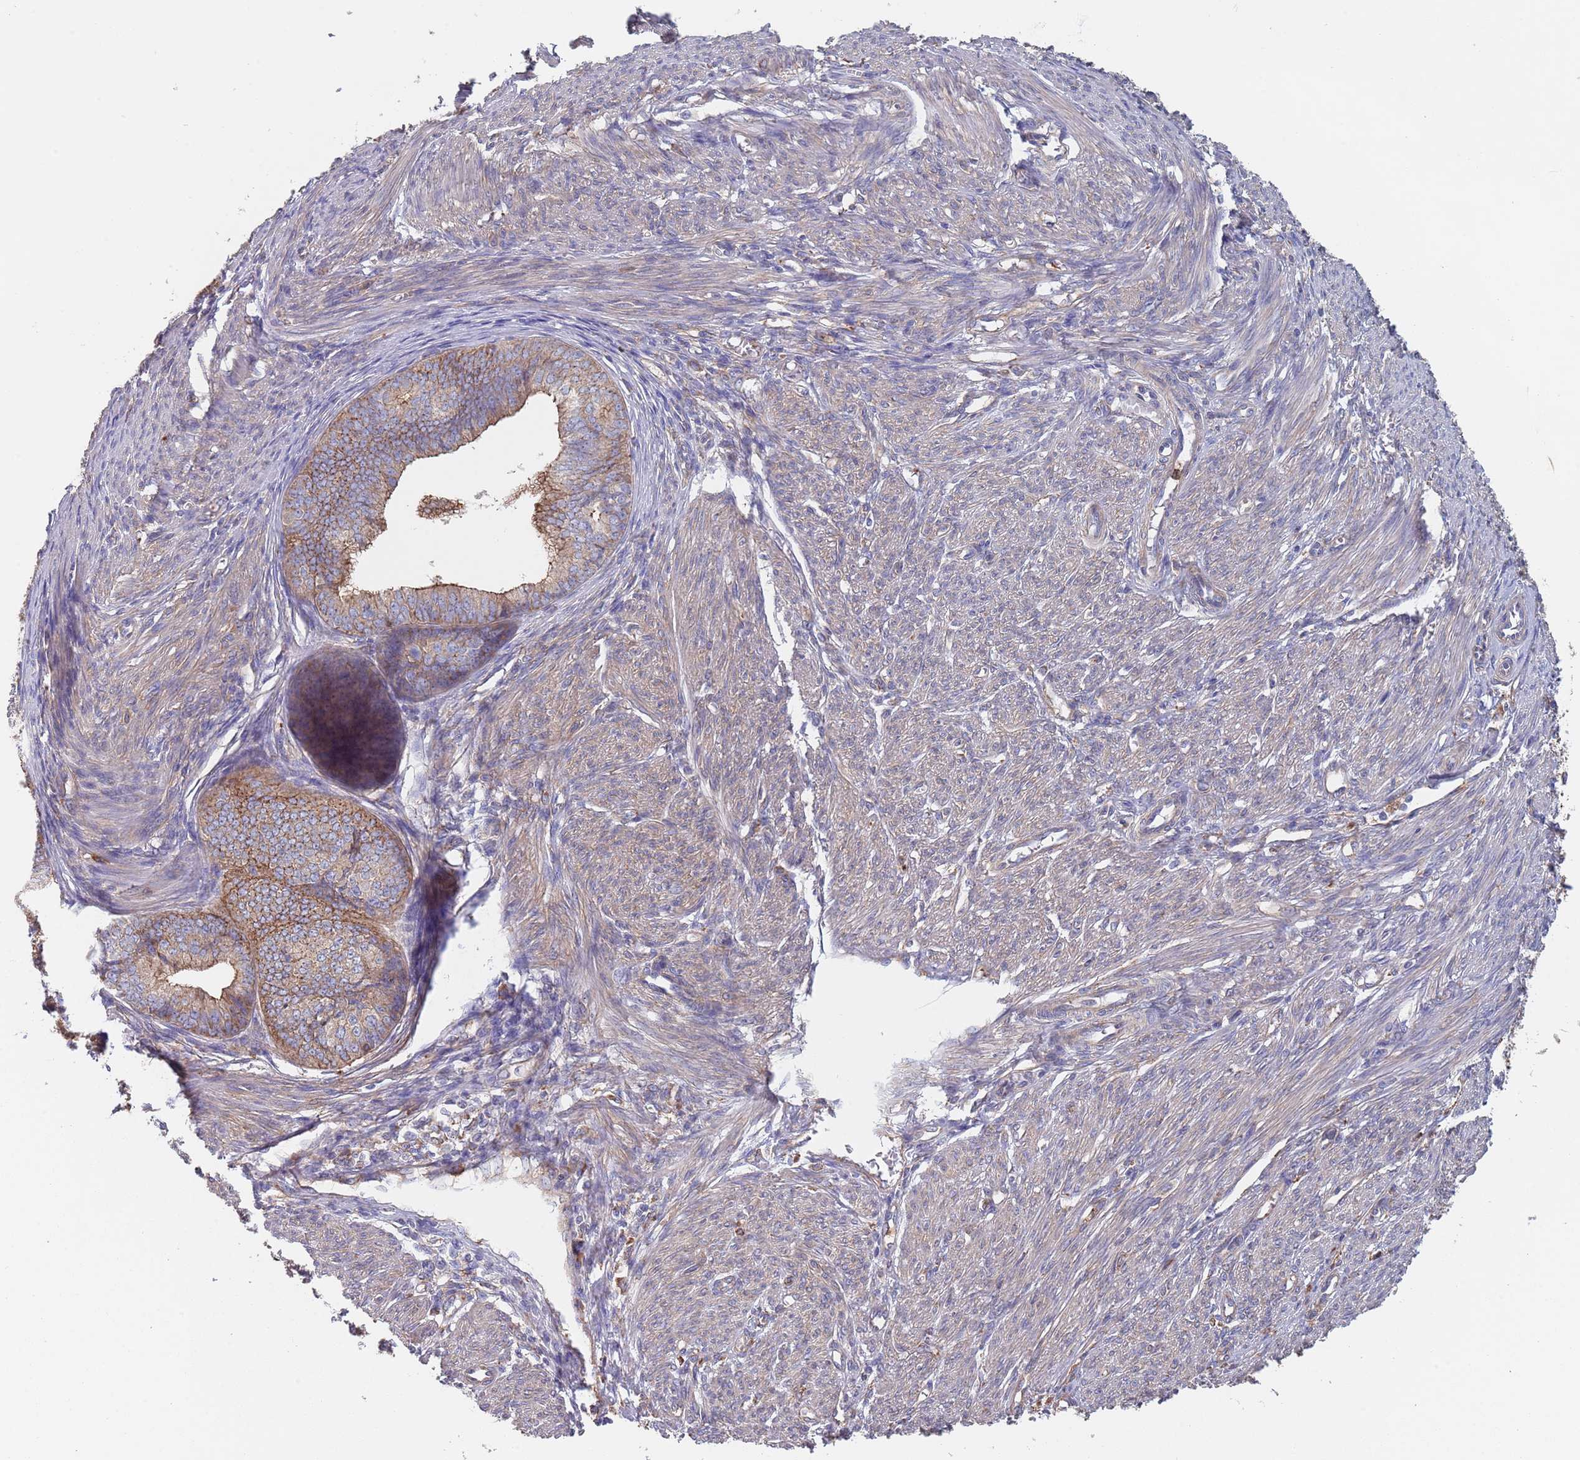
{"staining": {"intensity": "moderate", "quantity": ">75%", "location": "cytoplasmic/membranous"}, "tissue": "endometrial cancer", "cell_type": "Tumor cells", "image_type": "cancer", "snomed": [{"axis": "morphology", "description": "Adenocarcinoma, NOS"}, {"axis": "topography", "description": "Endometrium"}], "caption": "There is medium levels of moderate cytoplasmic/membranous expression in tumor cells of endometrial adenocarcinoma, as demonstrated by immunohistochemical staining (brown color).", "gene": "DCUN1D3", "patient": {"sex": "female", "age": 68}}